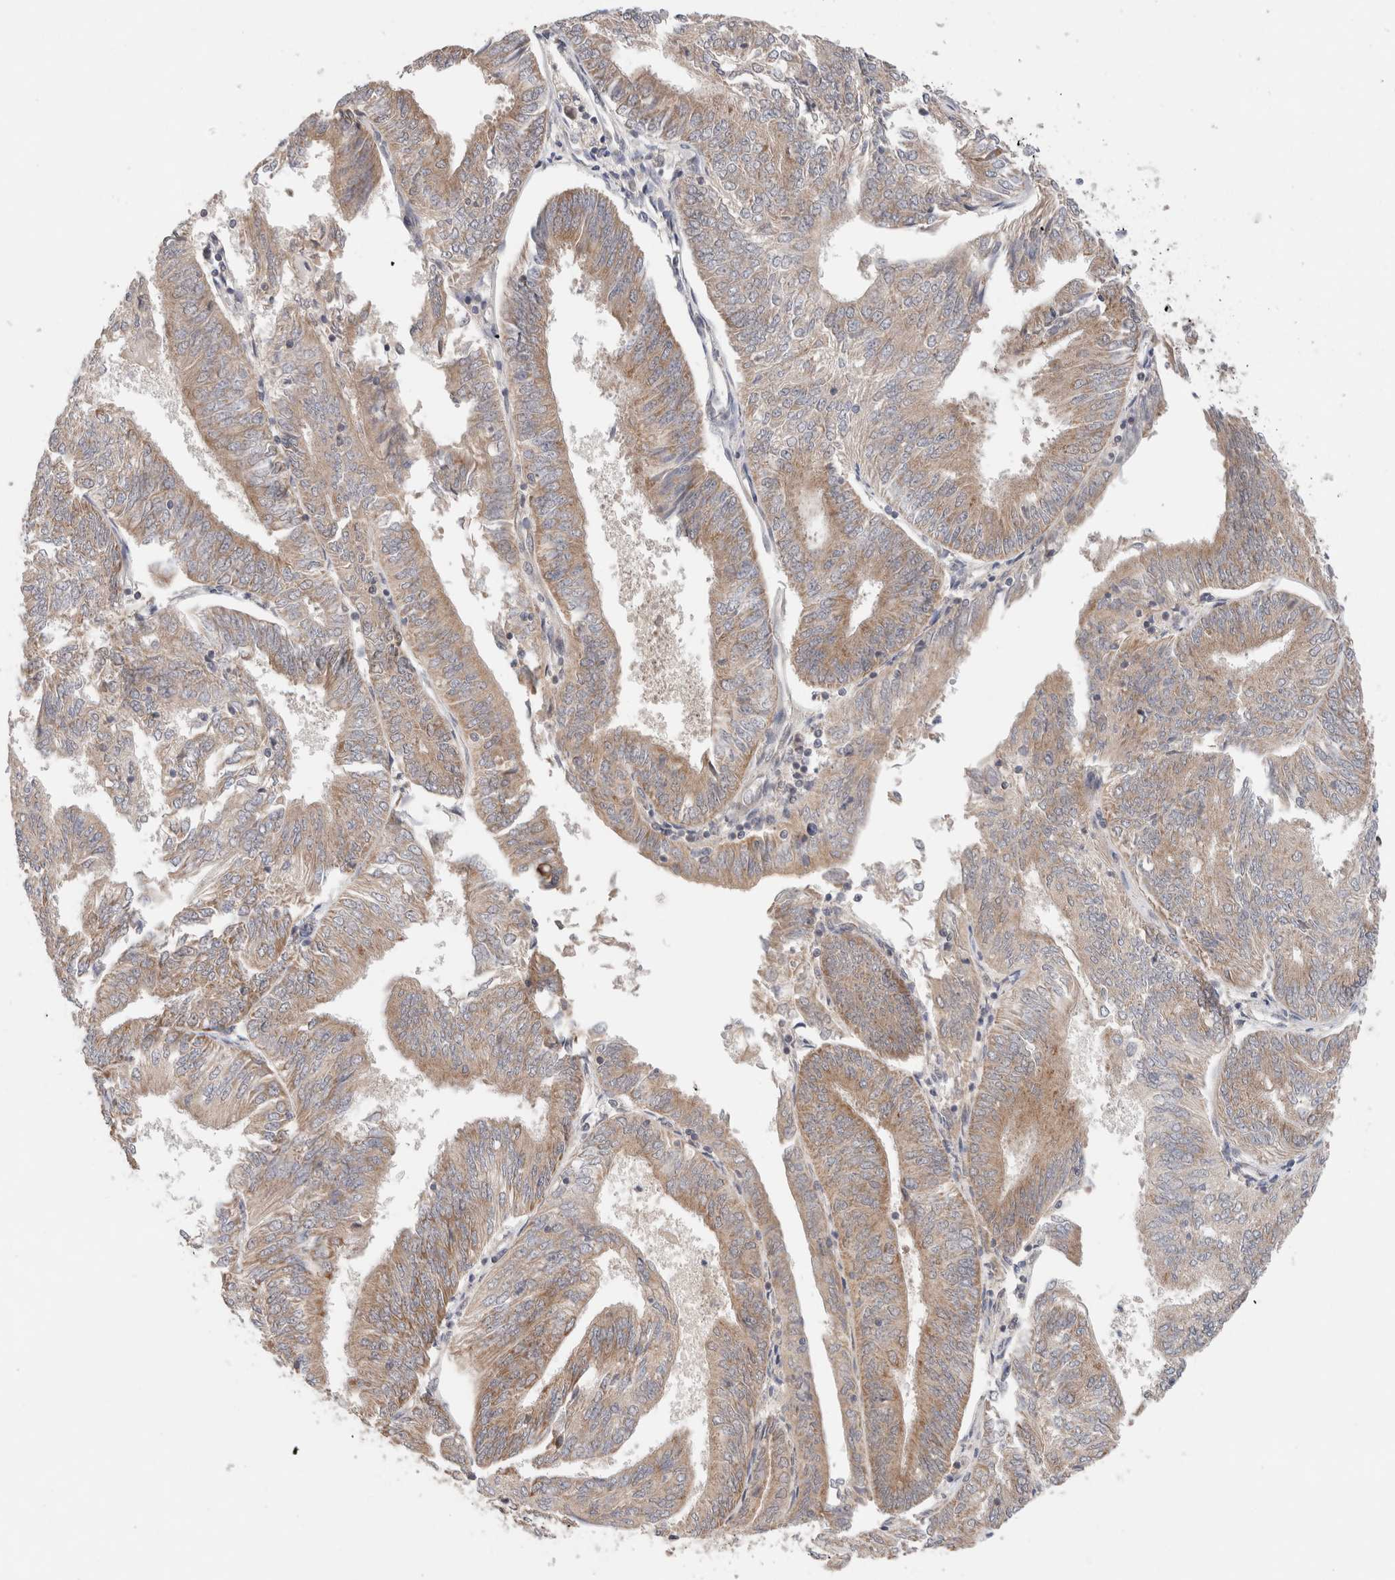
{"staining": {"intensity": "moderate", "quantity": "25%-75%", "location": "cytoplasmic/membranous"}, "tissue": "endometrial cancer", "cell_type": "Tumor cells", "image_type": "cancer", "snomed": [{"axis": "morphology", "description": "Adenocarcinoma, NOS"}, {"axis": "topography", "description": "Endometrium"}], "caption": "The immunohistochemical stain highlights moderate cytoplasmic/membranous positivity in tumor cells of endometrial cancer (adenocarcinoma) tissue.", "gene": "ERI3", "patient": {"sex": "female", "age": 58}}